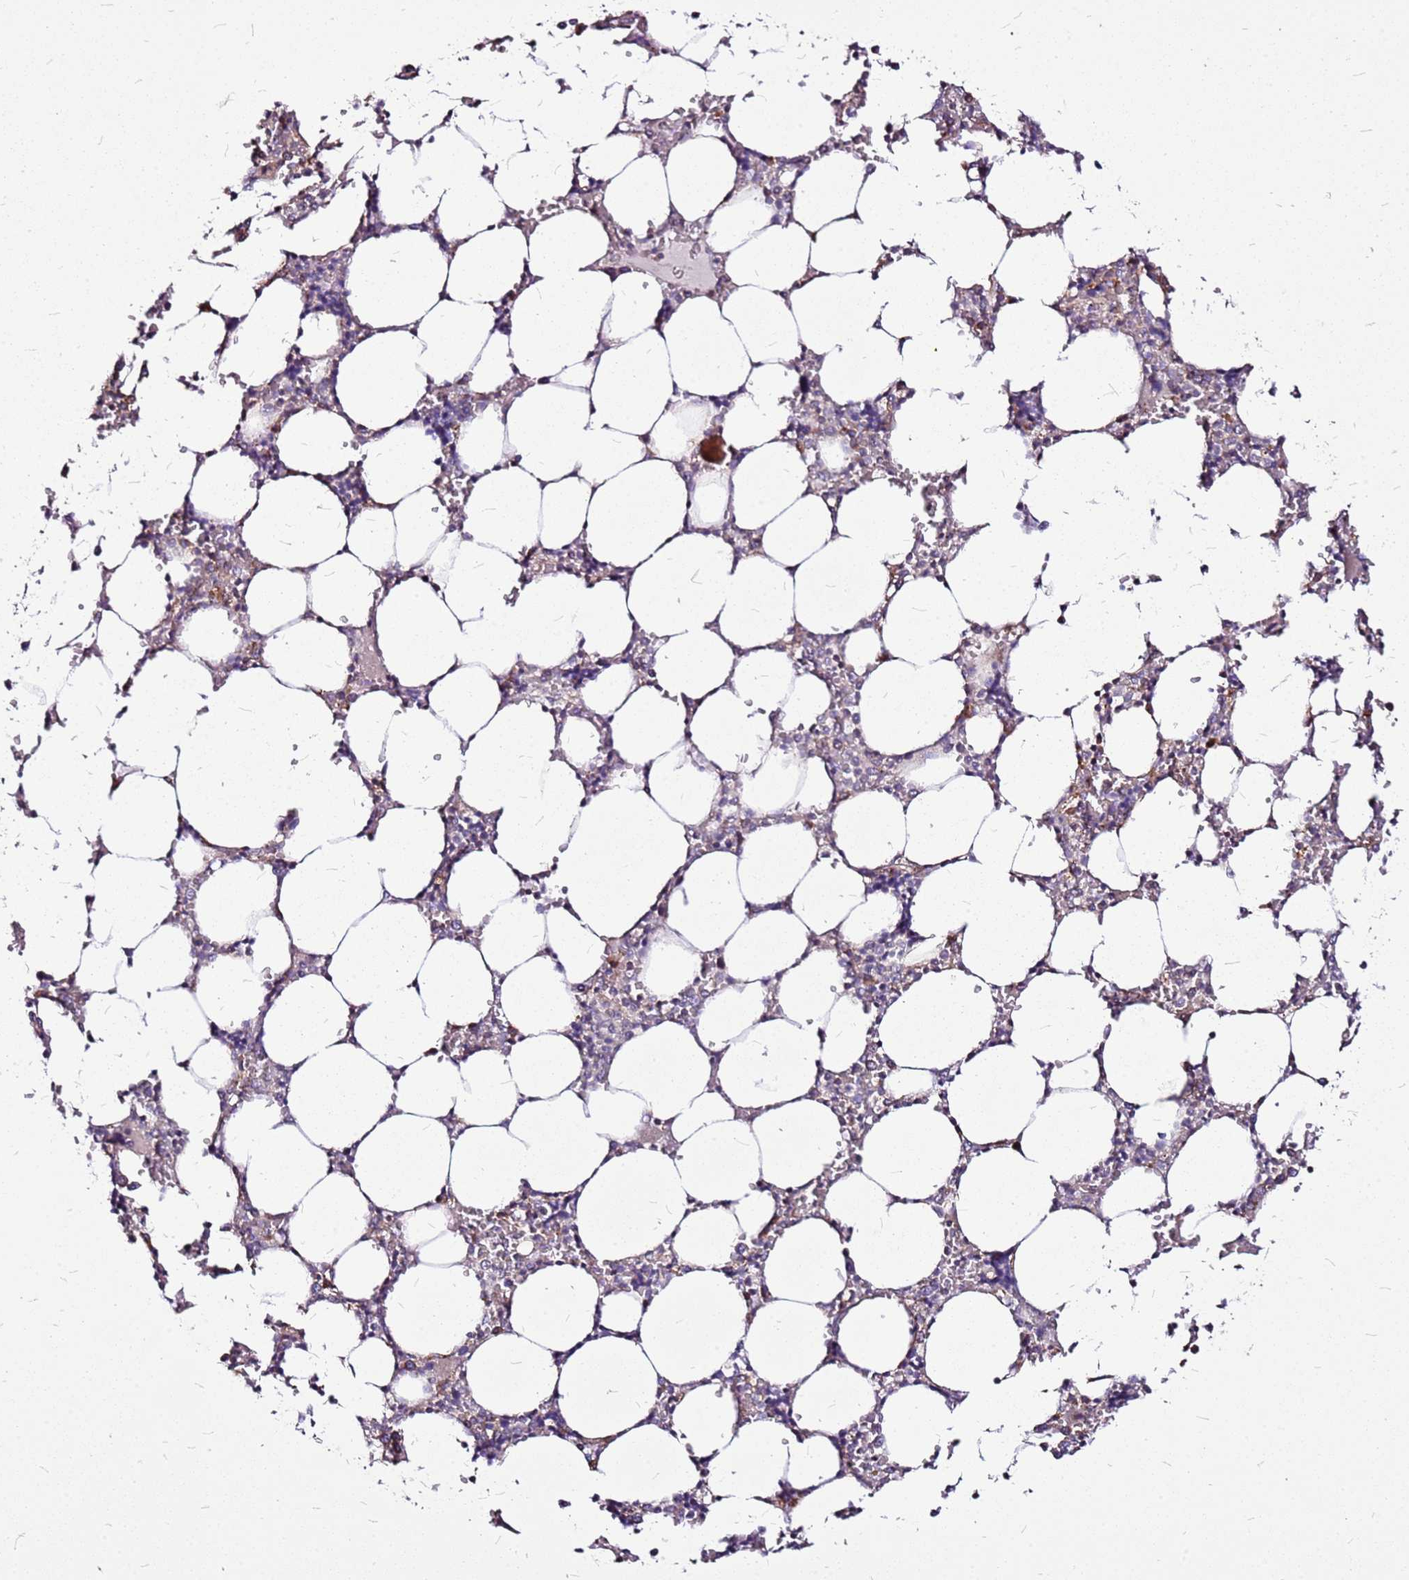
{"staining": {"intensity": "moderate", "quantity": "<25%", "location": "nuclear"}, "tissue": "bone marrow", "cell_type": "Hematopoietic cells", "image_type": "normal", "snomed": [{"axis": "morphology", "description": "Normal tissue, NOS"}, {"axis": "topography", "description": "Bone marrow"}], "caption": "Immunohistochemical staining of benign human bone marrow reveals low levels of moderate nuclear staining in about <25% of hematopoietic cells.", "gene": "OR51T1", "patient": {"sex": "male", "age": 64}}